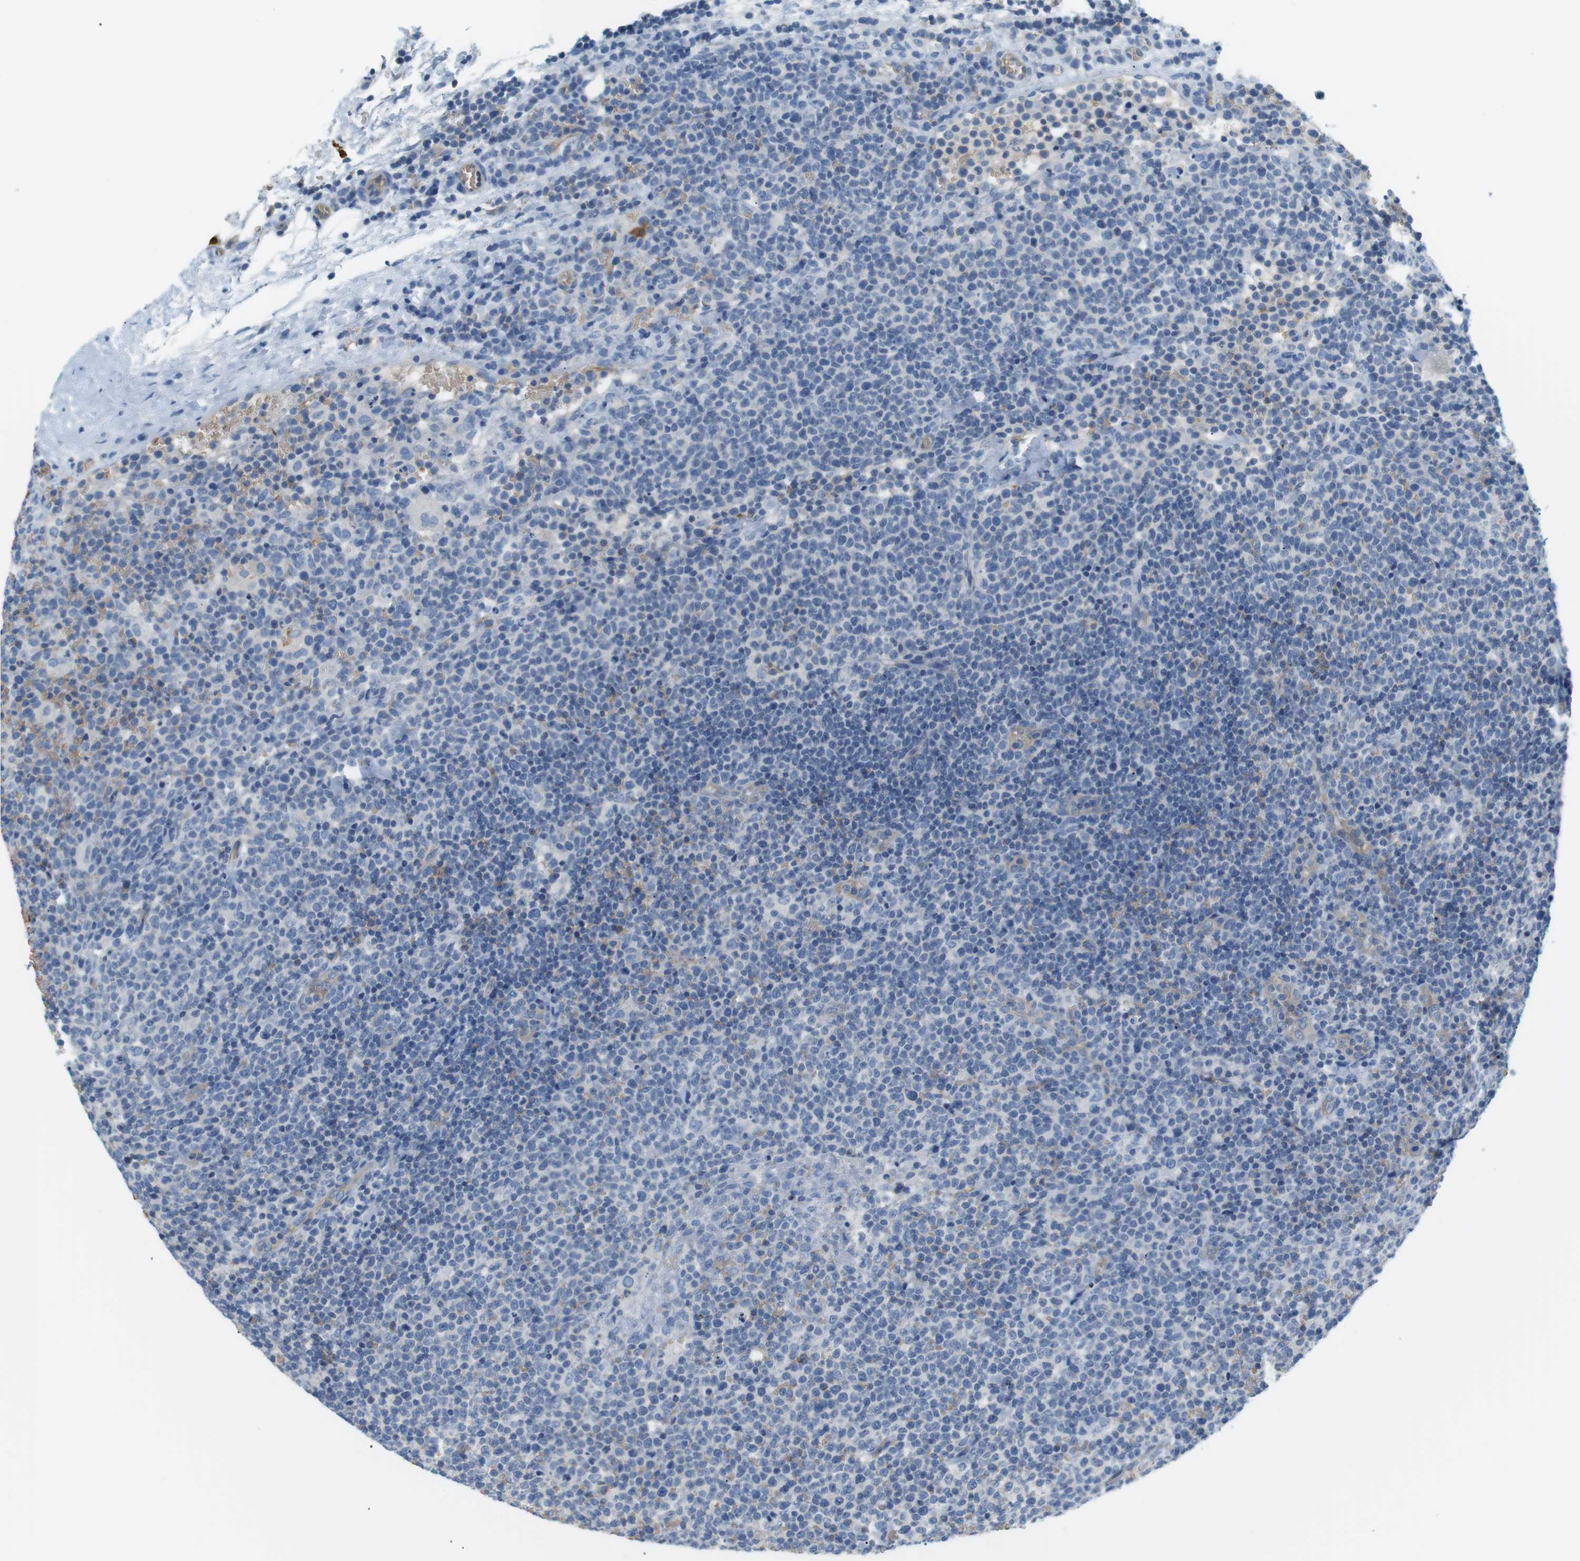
{"staining": {"intensity": "negative", "quantity": "none", "location": "none"}, "tissue": "lymphoma", "cell_type": "Tumor cells", "image_type": "cancer", "snomed": [{"axis": "morphology", "description": "Malignant lymphoma, non-Hodgkin's type, High grade"}, {"axis": "topography", "description": "Lymph node"}], "caption": "This is an immunohistochemistry photomicrograph of lymphoma. There is no expression in tumor cells.", "gene": "ADCY10", "patient": {"sex": "male", "age": 61}}